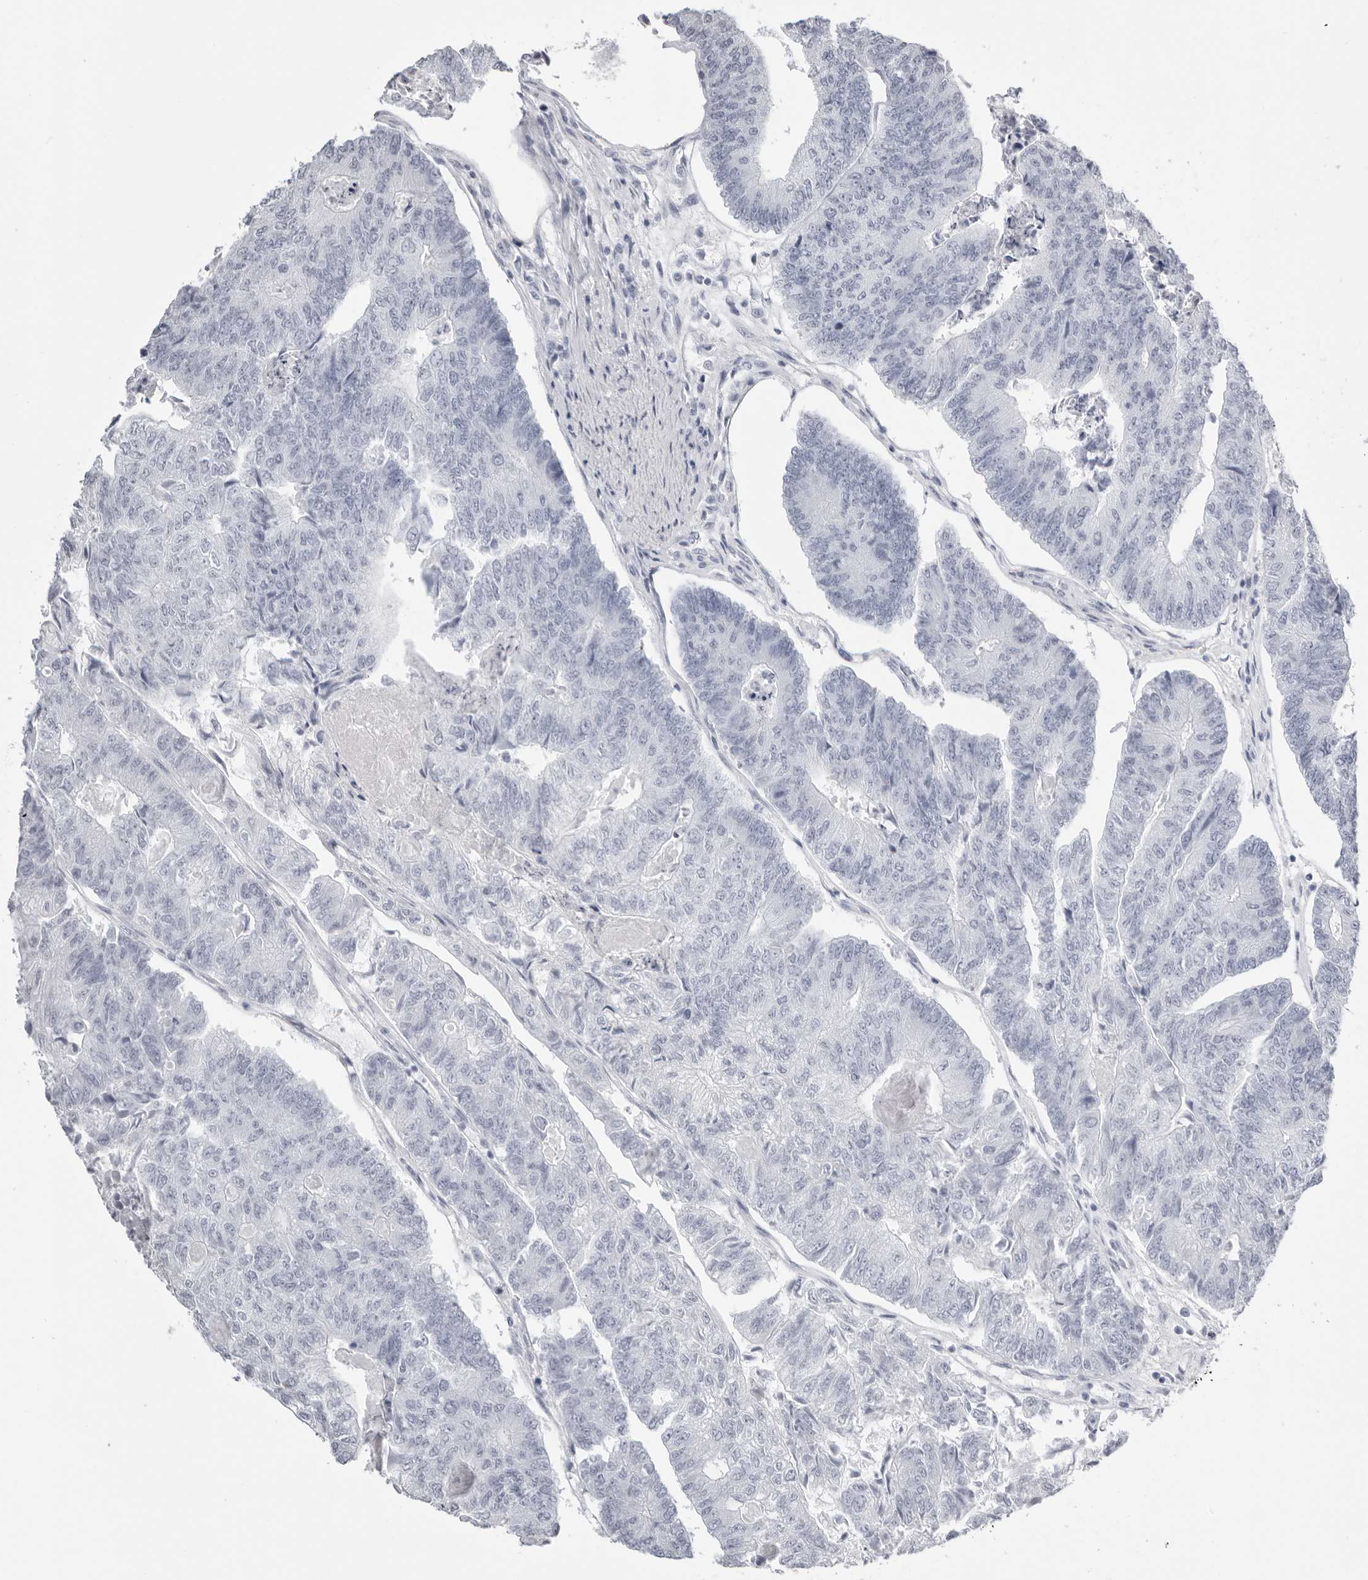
{"staining": {"intensity": "negative", "quantity": "none", "location": "none"}, "tissue": "colorectal cancer", "cell_type": "Tumor cells", "image_type": "cancer", "snomed": [{"axis": "morphology", "description": "Adenocarcinoma, NOS"}, {"axis": "topography", "description": "Colon"}], "caption": "Immunohistochemistry histopathology image of neoplastic tissue: colorectal adenocarcinoma stained with DAB (3,3'-diaminobenzidine) reveals no significant protein expression in tumor cells. Nuclei are stained in blue.", "gene": "KLK9", "patient": {"sex": "female", "age": 67}}